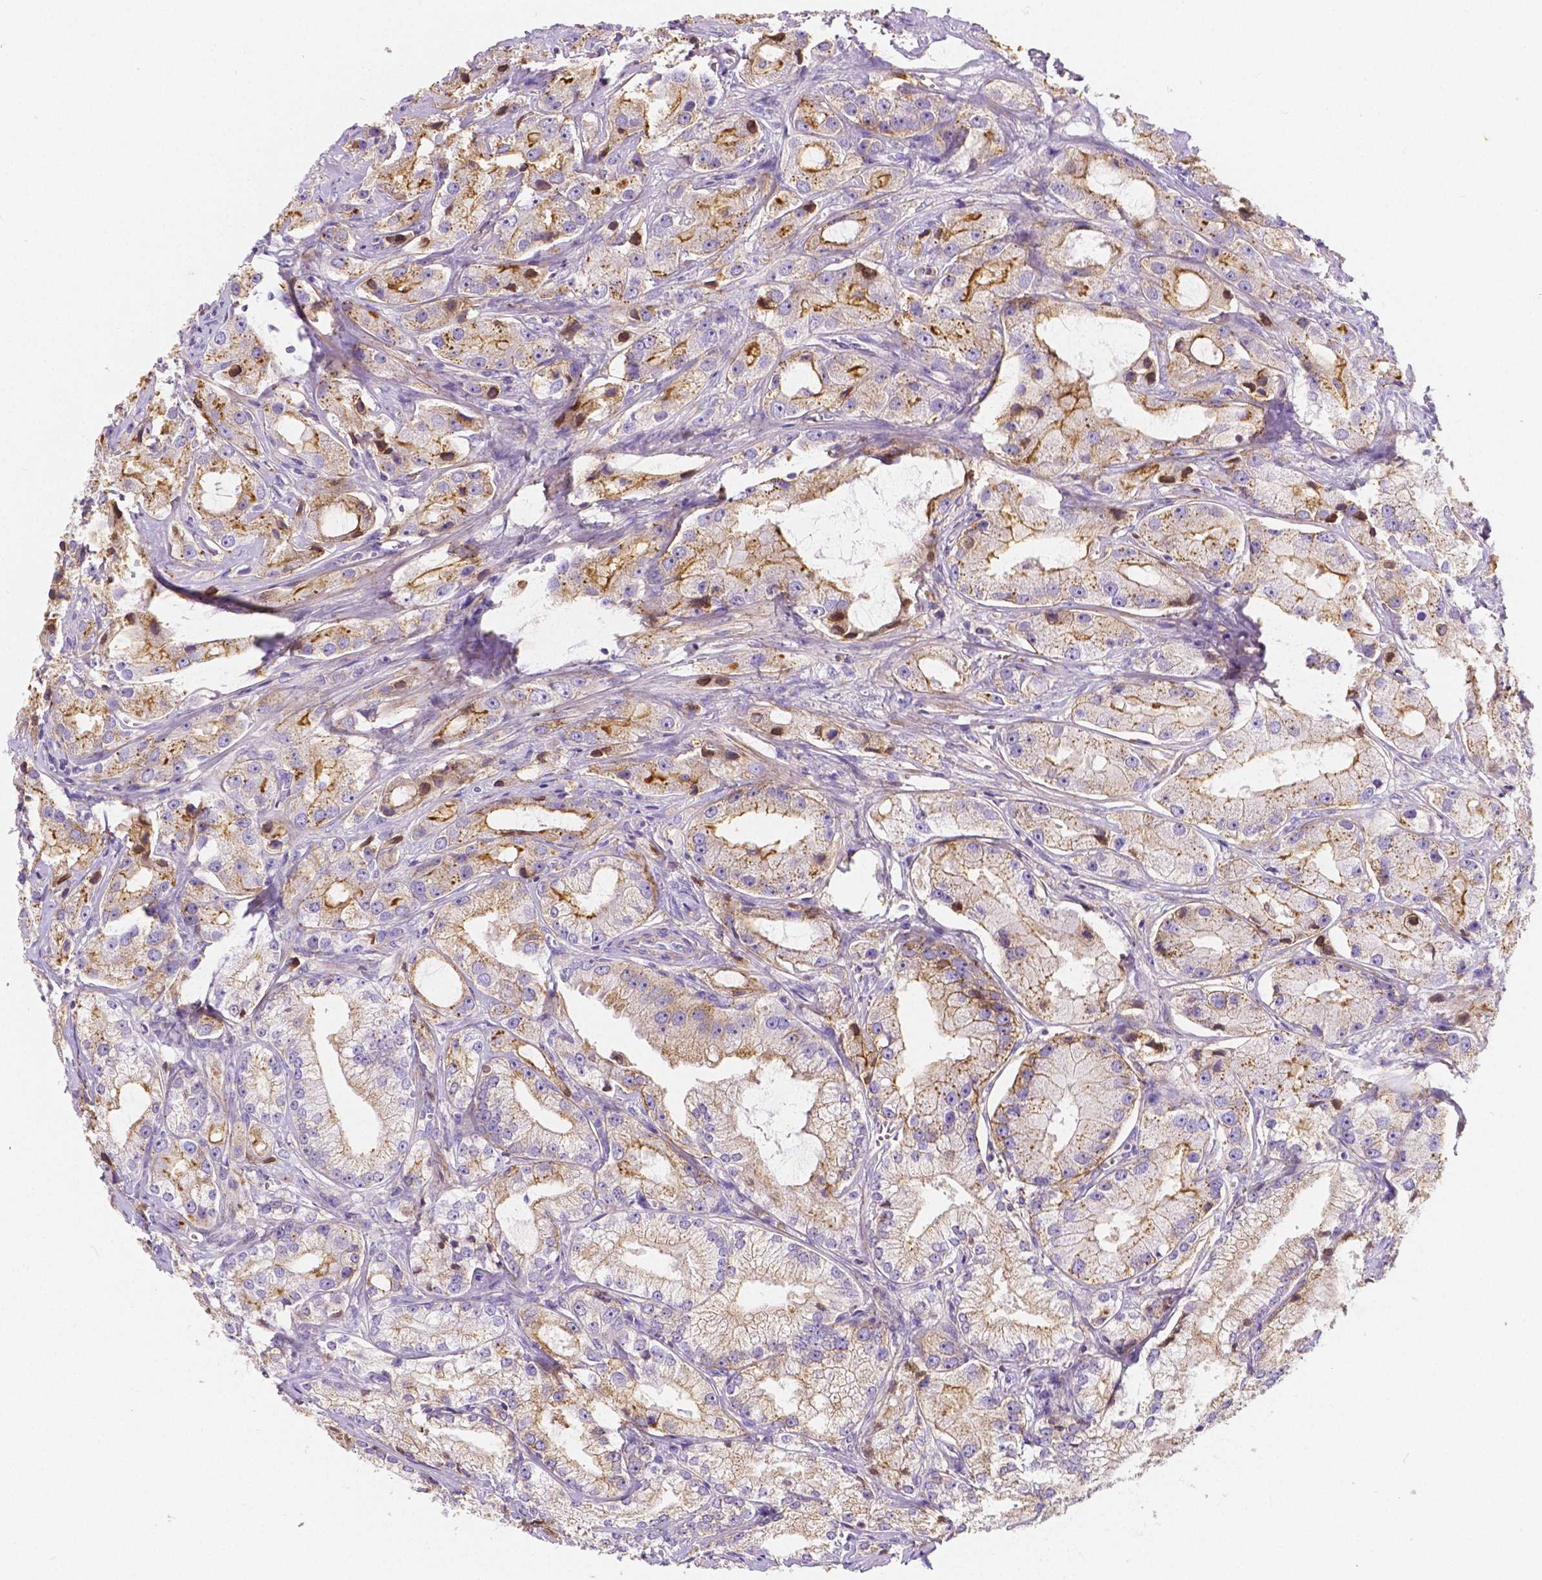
{"staining": {"intensity": "moderate", "quantity": "<25%", "location": "cytoplasmic/membranous,nuclear"}, "tissue": "prostate cancer", "cell_type": "Tumor cells", "image_type": "cancer", "snomed": [{"axis": "morphology", "description": "Adenocarcinoma, High grade"}, {"axis": "topography", "description": "Prostate"}], "caption": "This is a micrograph of immunohistochemistry (IHC) staining of prostate cancer, which shows moderate expression in the cytoplasmic/membranous and nuclear of tumor cells.", "gene": "GABRD", "patient": {"sex": "male", "age": 64}}